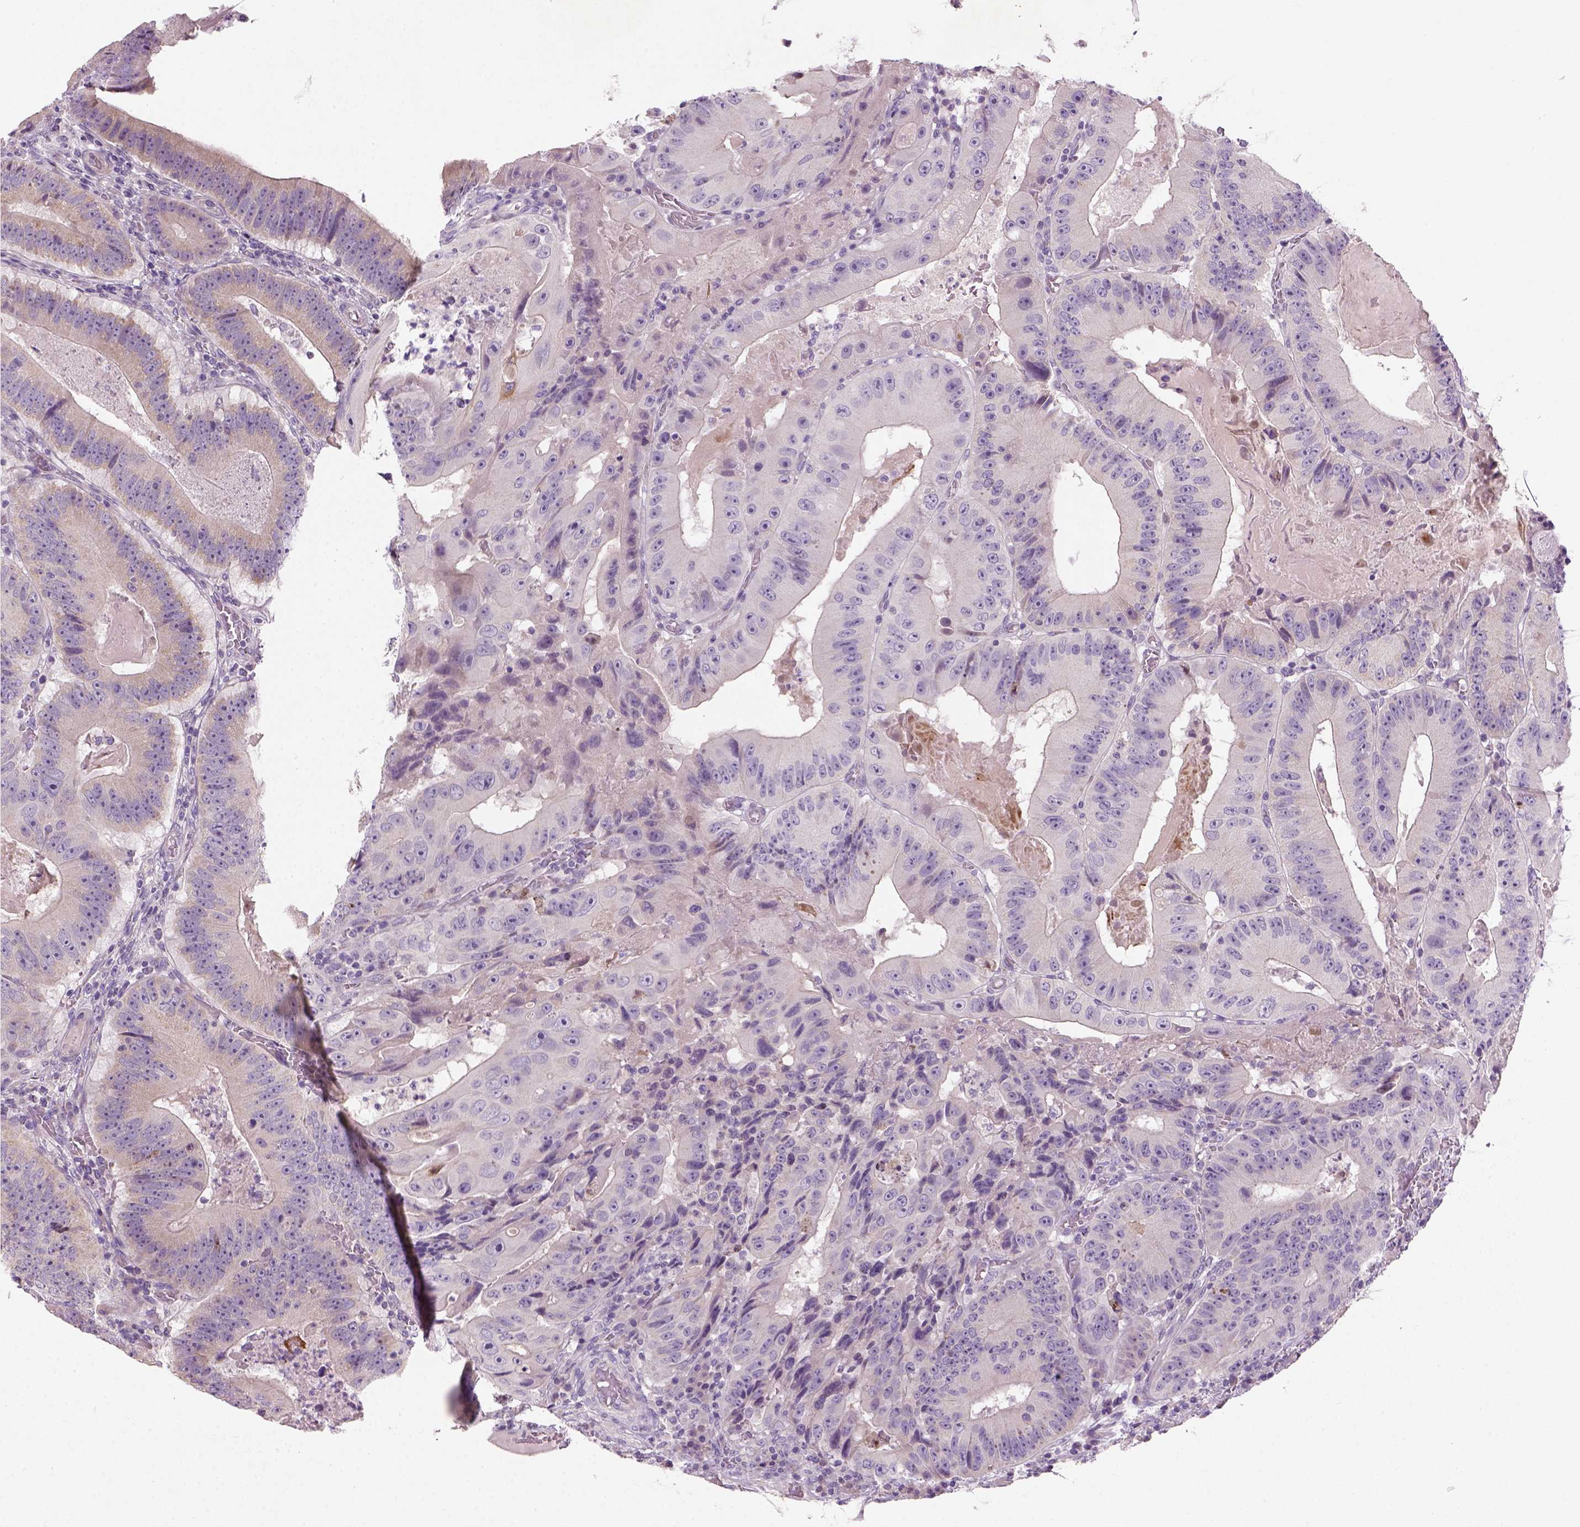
{"staining": {"intensity": "moderate", "quantity": "<25%", "location": "cytoplasmic/membranous"}, "tissue": "colorectal cancer", "cell_type": "Tumor cells", "image_type": "cancer", "snomed": [{"axis": "morphology", "description": "Adenocarcinoma, NOS"}, {"axis": "topography", "description": "Colon"}], "caption": "Colorectal cancer stained with a brown dye shows moderate cytoplasmic/membranous positive positivity in approximately <25% of tumor cells.", "gene": "NUDT6", "patient": {"sex": "female", "age": 86}}